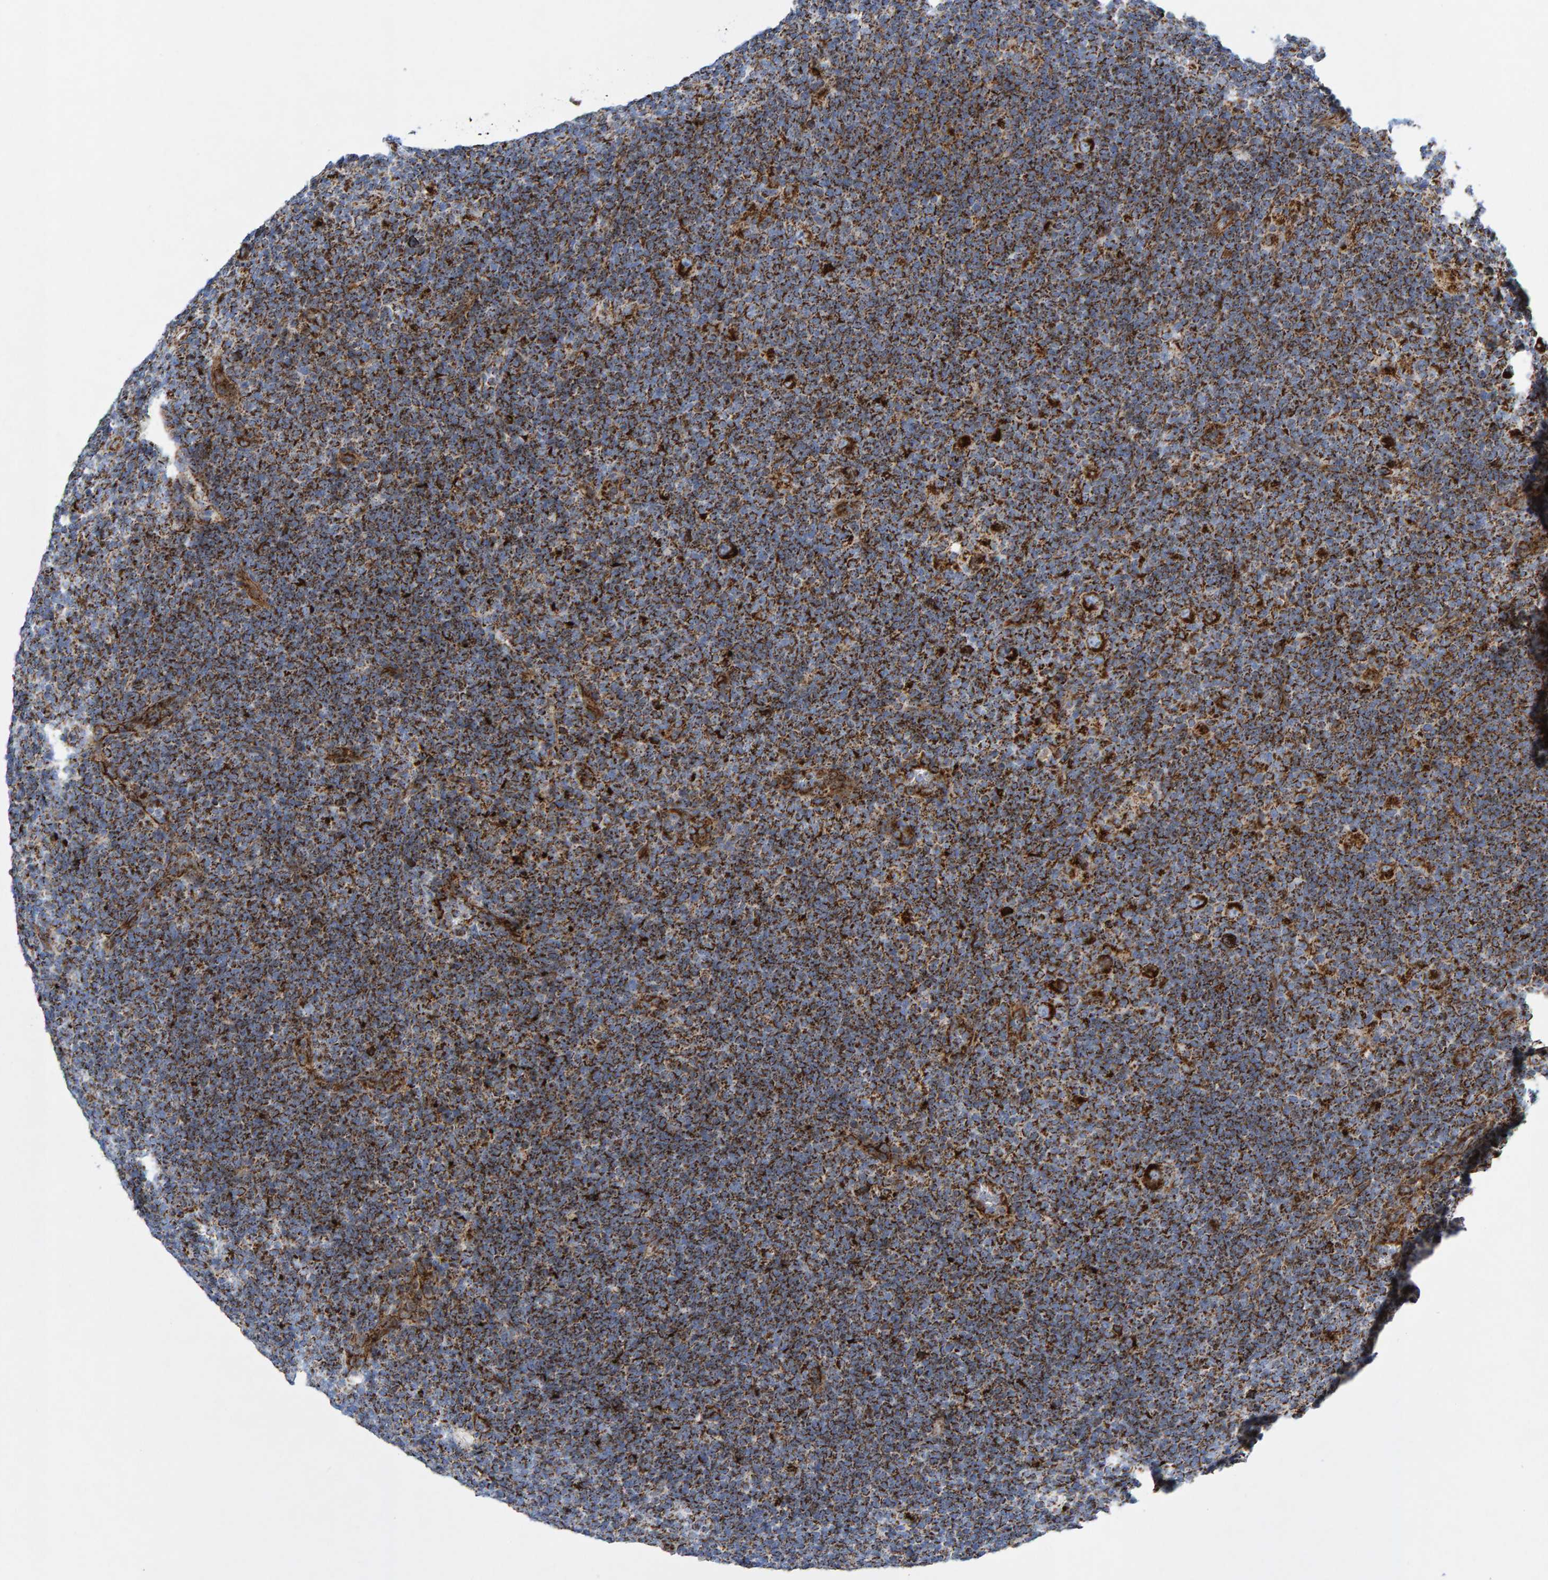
{"staining": {"intensity": "strong", "quantity": ">75%", "location": "cytoplasmic/membranous"}, "tissue": "lymphoma", "cell_type": "Tumor cells", "image_type": "cancer", "snomed": [{"axis": "morphology", "description": "Hodgkin's disease, NOS"}, {"axis": "topography", "description": "Lymph node"}], "caption": "Immunohistochemical staining of human lymphoma reveals strong cytoplasmic/membranous protein expression in about >75% of tumor cells.", "gene": "GGTA1", "patient": {"sex": "female", "age": 57}}